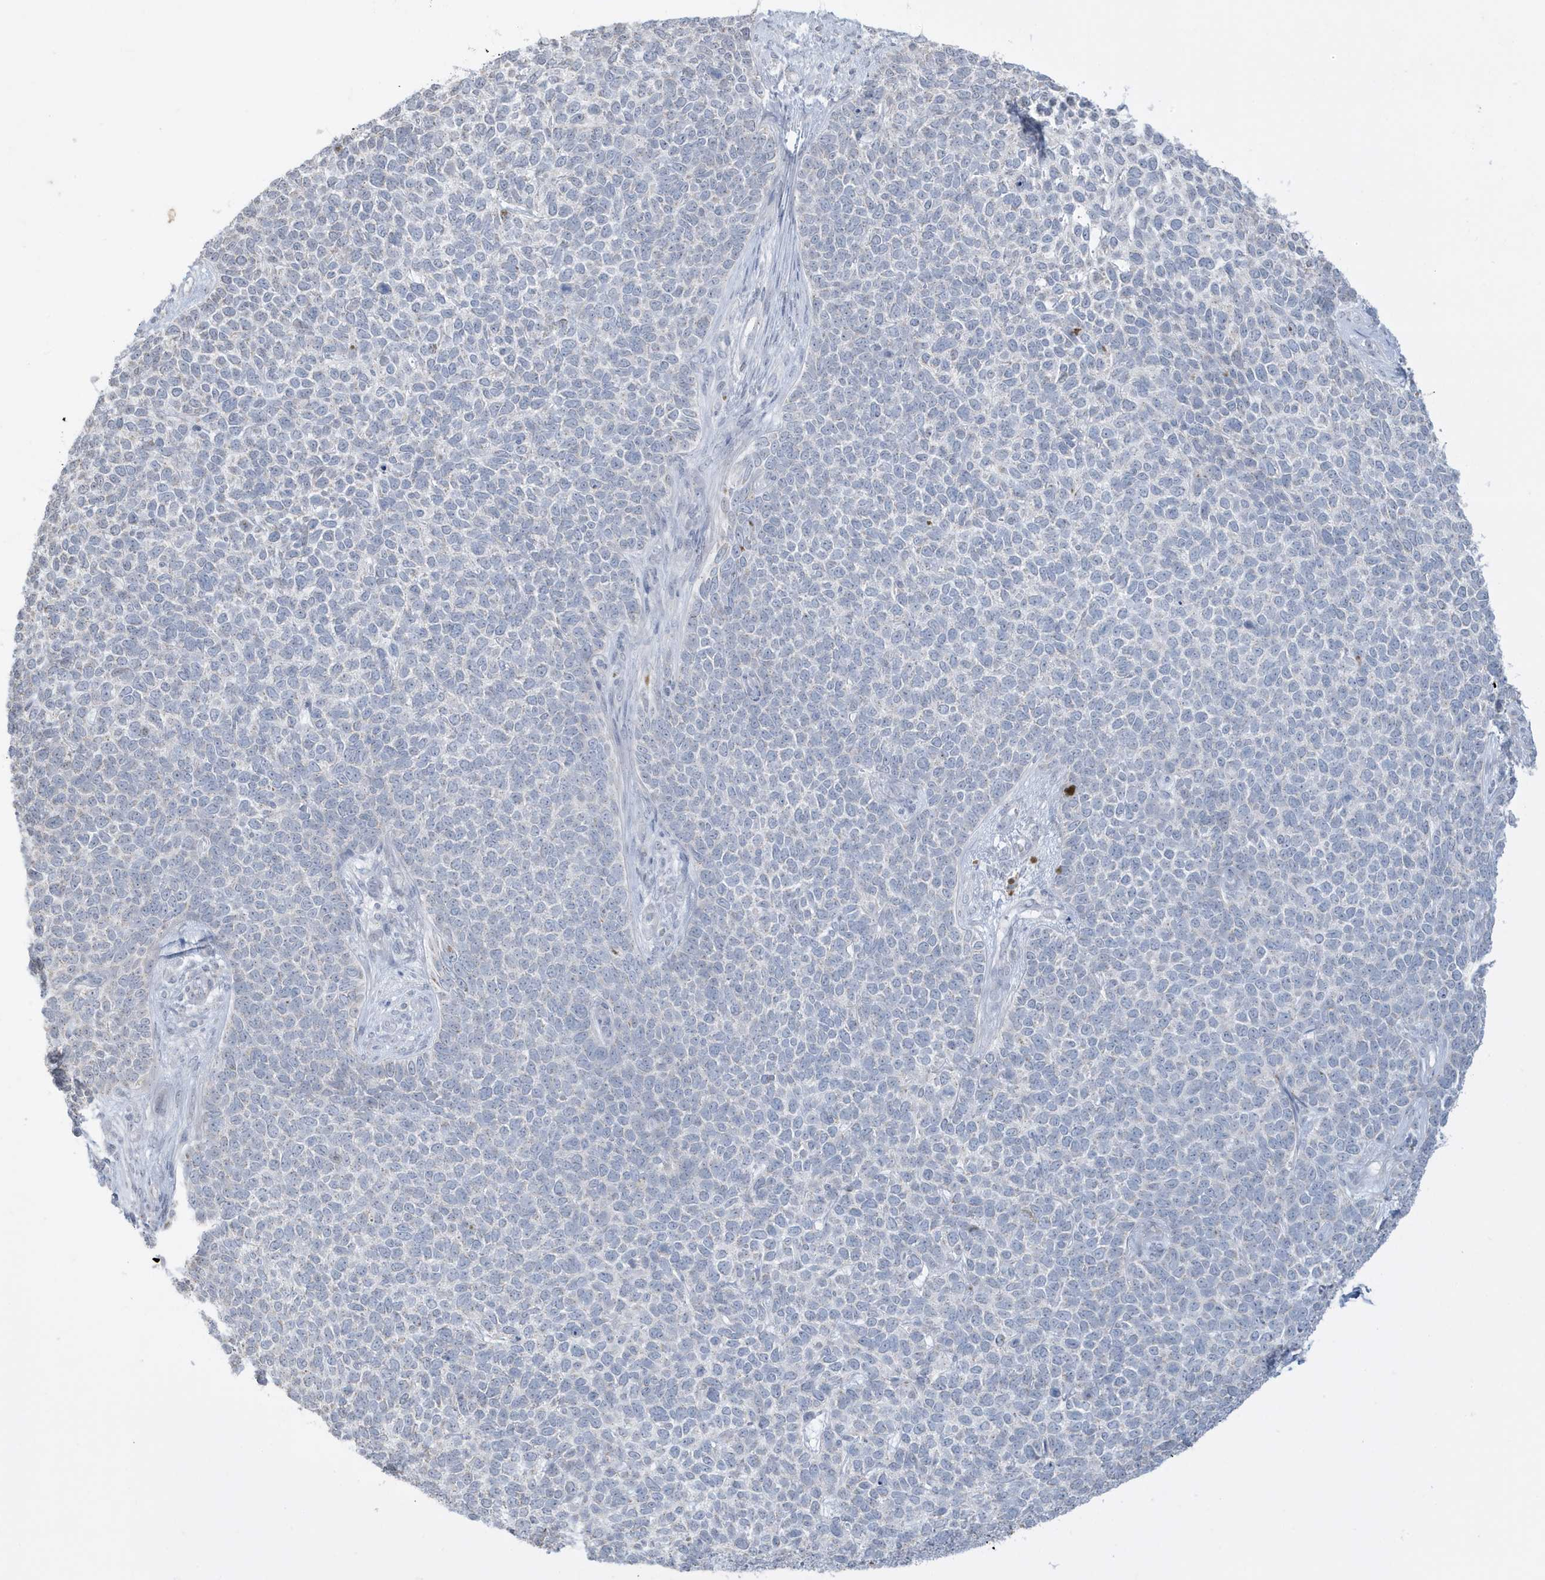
{"staining": {"intensity": "negative", "quantity": "none", "location": "none"}, "tissue": "skin cancer", "cell_type": "Tumor cells", "image_type": "cancer", "snomed": [{"axis": "morphology", "description": "Basal cell carcinoma"}, {"axis": "topography", "description": "Skin"}], "caption": "Immunohistochemistry (IHC) image of neoplastic tissue: basal cell carcinoma (skin) stained with DAB reveals no significant protein staining in tumor cells. (Brightfield microscopy of DAB immunohistochemistry at high magnification).", "gene": "FNDC1", "patient": {"sex": "female", "age": 84}}